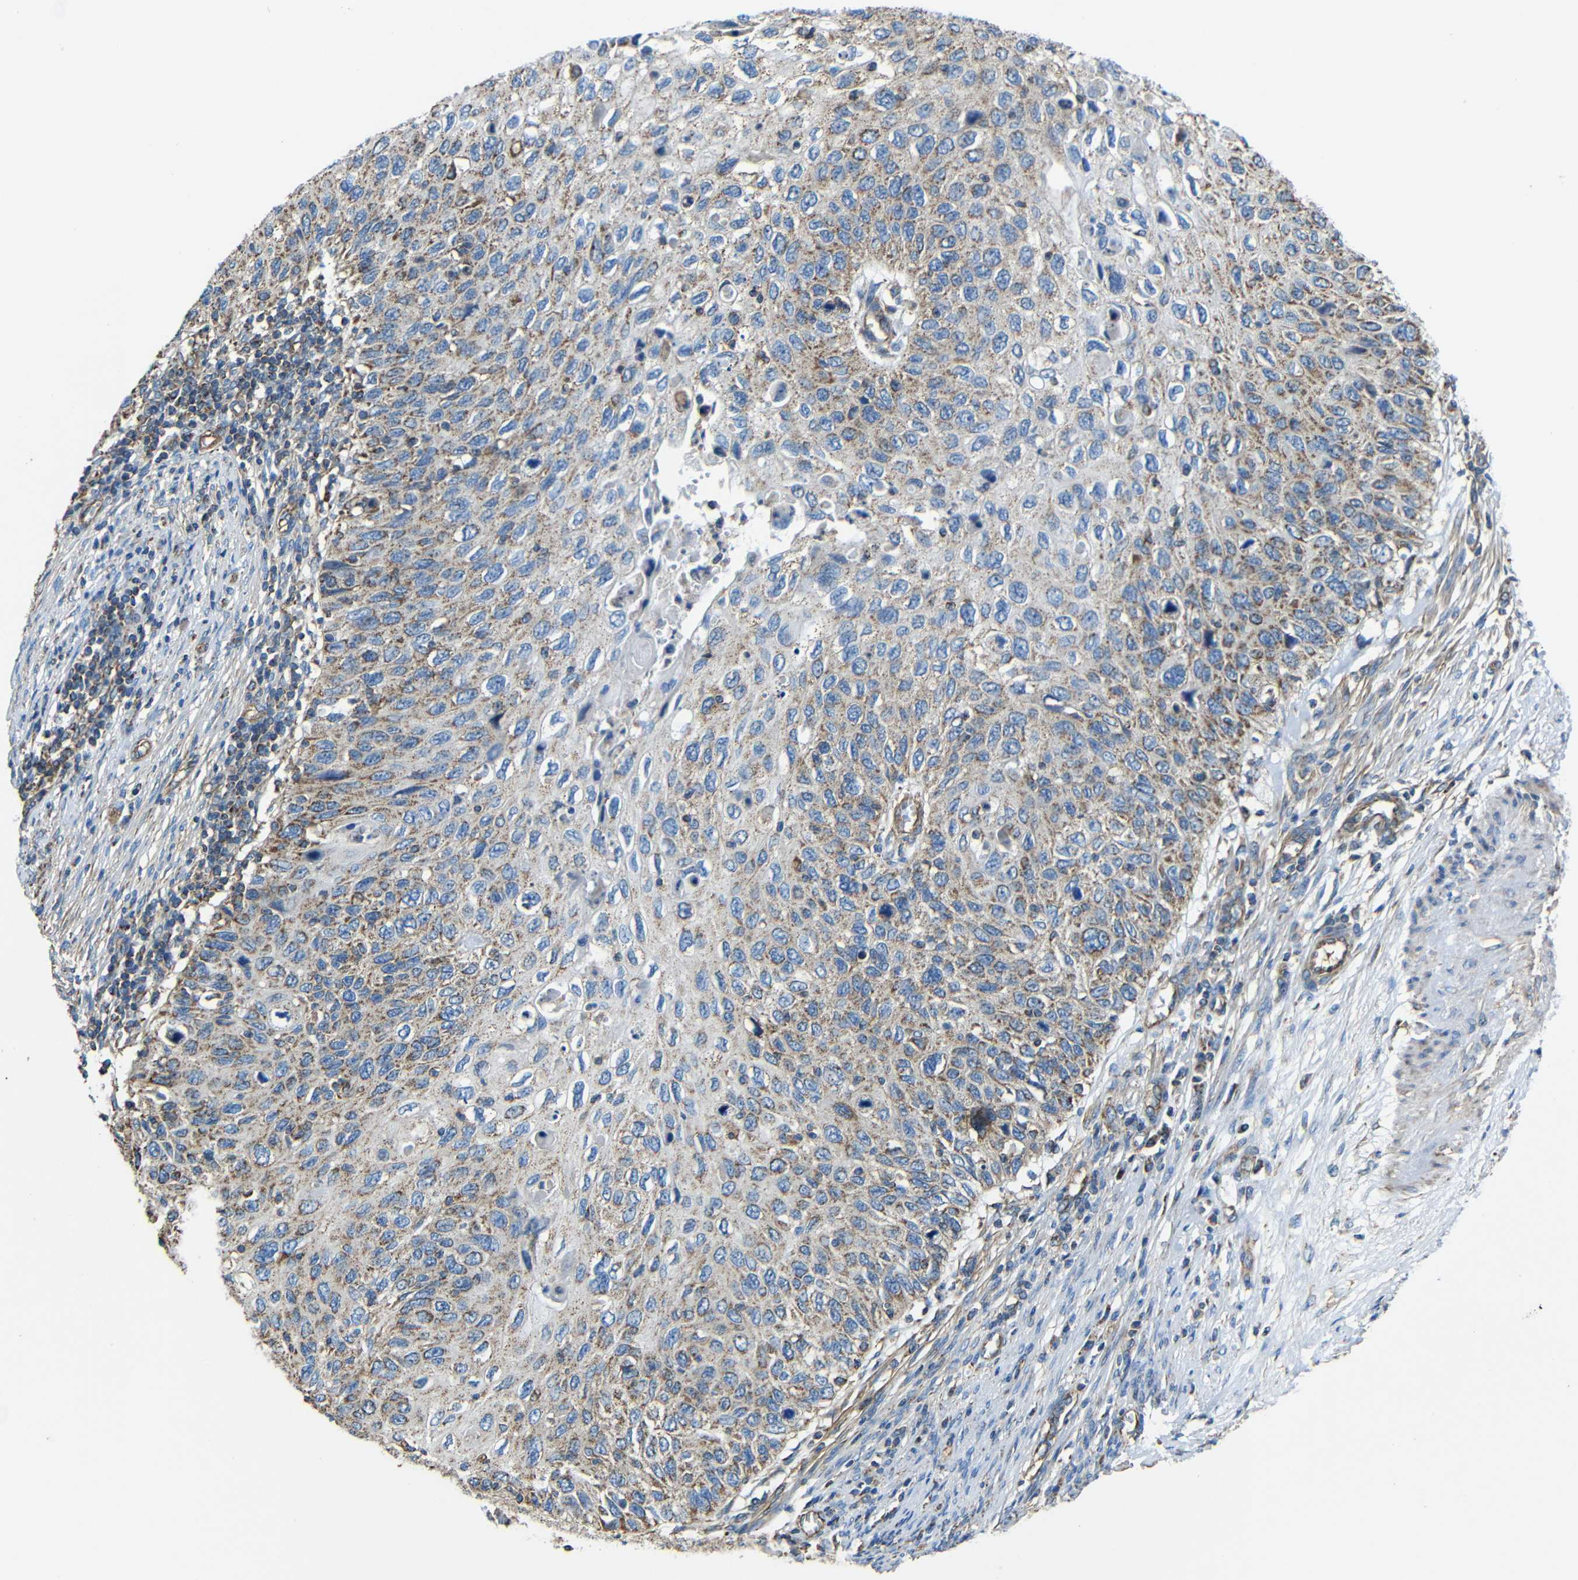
{"staining": {"intensity": "moderate", "quantity": ">75%", "location": "cytoplasmic/membranous"}, "tissue": "cervical cancer", "cell_type": "Tumor cells", "image_type": "cancer", "snomed": [{"axis": "morphology", "description": "Squamous cell carcinoma, NOS"}, {"axis": "topography", "description": "Cervix"}], "caption": "IHC image of human cervical squamous cell carcinoma stained for a protein (brown), which reveals medium levels of moderate cytoplasmic/membranous expression in approximately >75% of tumor cells.", "gene": "INTS6L", "patient": {"sex": "female", "age": 70}}